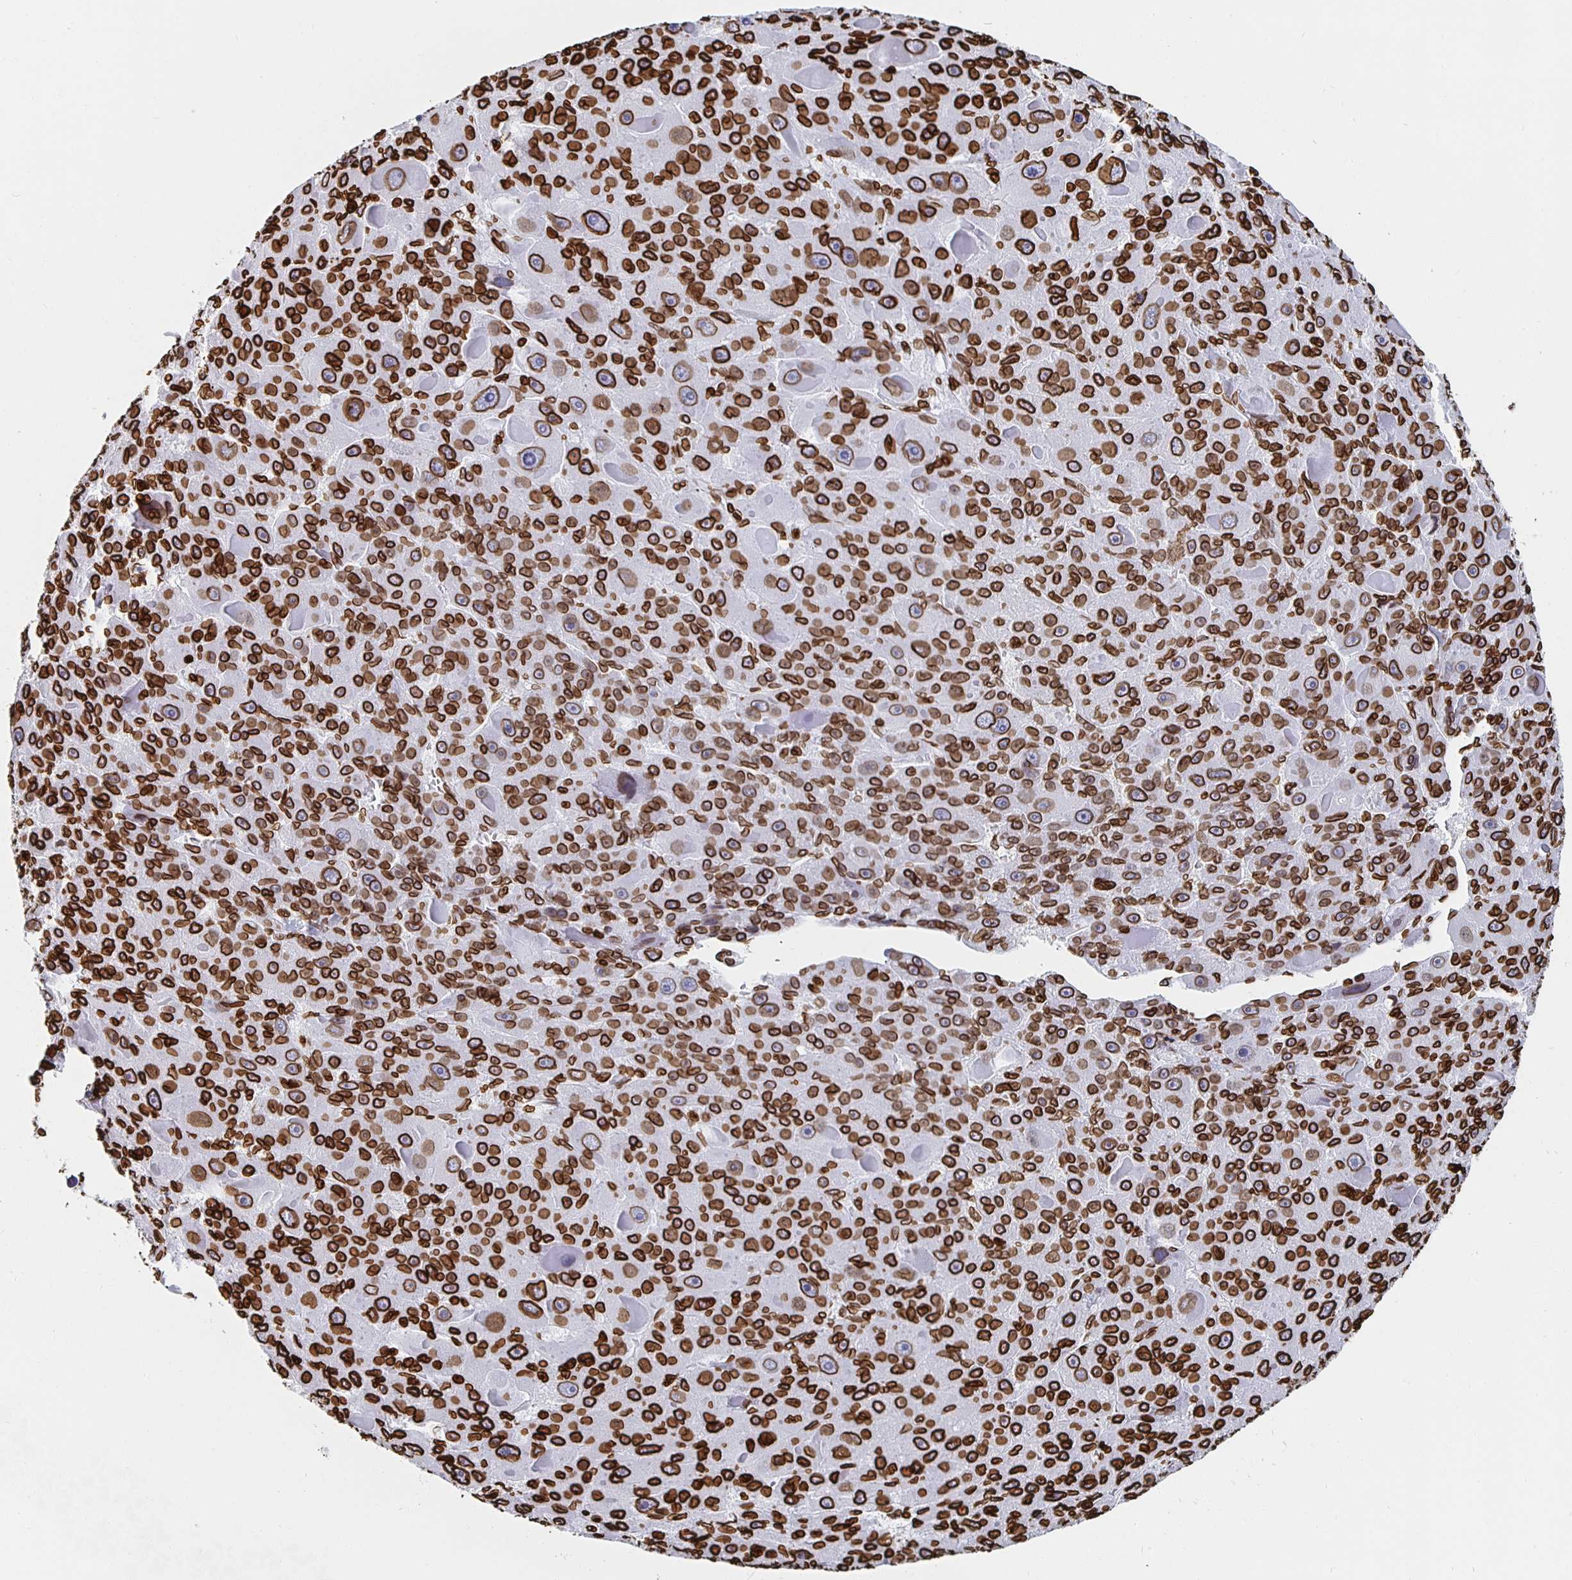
{"staining": {"intensity": "strong", "quantity": ">75%", "location": "cytoplasmic/membranous,nuclear"}, "tissue": "liver cancer", "cell_type": "Tumor cells", "image_type": "cancer", "snomed": [{"axis": "morphology", "description": "Carcinoma, Hepatocellular, NOS"}, {"axis": "topography", "description": "Liver"}], "caption": "The photomicrograph displays staining of hepatocellular carcinoma (liver), revealing strong cytoplasmic/membranous and nuclear protein positivity (brown color) within tumor cells. The staining is performed using DAB (3,3'-diaminobenzidine) brown chromogen to label protein expression. The nuclei are counter-stained blue using hematoxylin.", "gene": "LMNB1", "patient": {"sex": "male", "age": 76}}